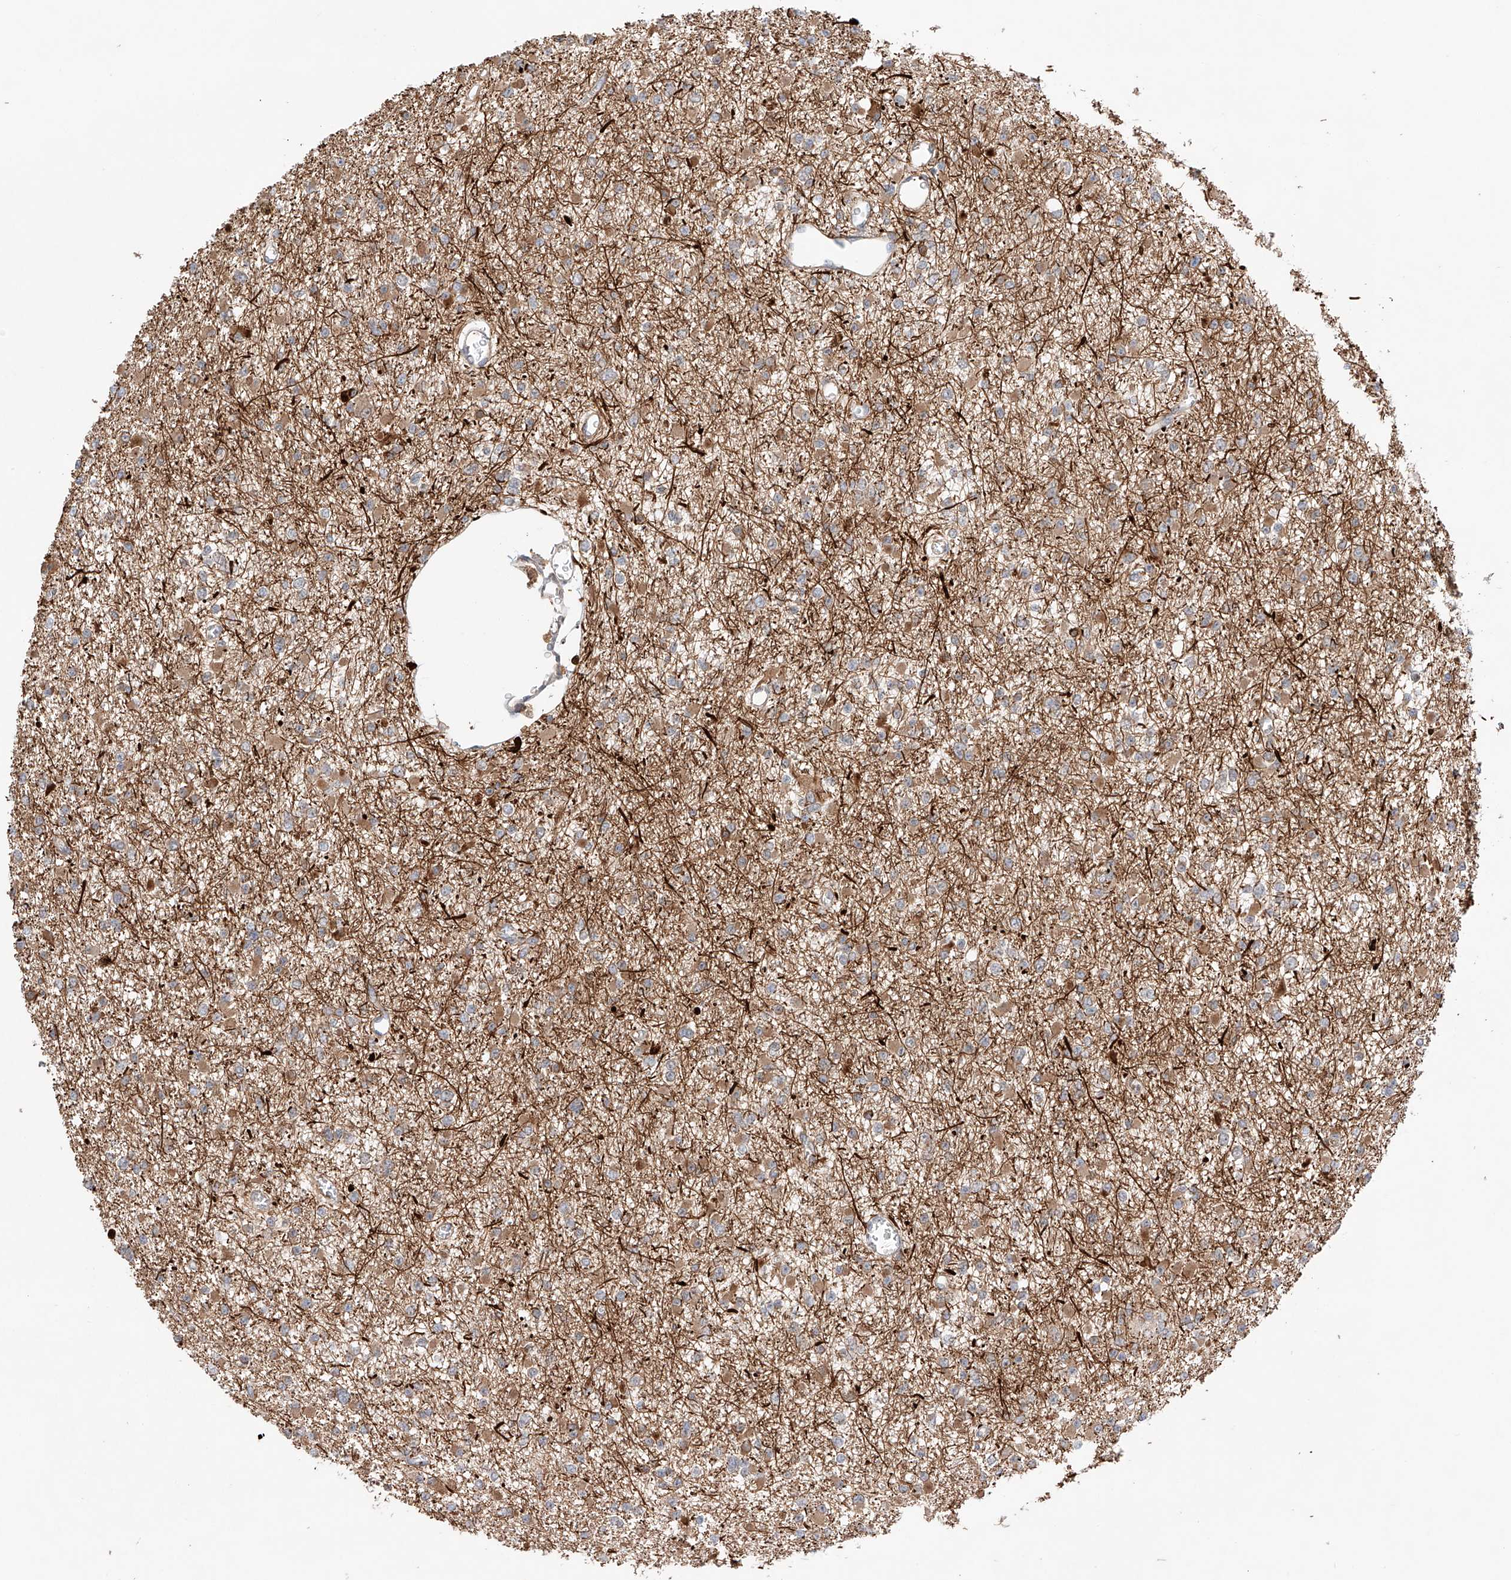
{"staining": {"intensity": "weak", "quantity": "25%-75%", "location": "cytoplasmic/membranous"}, "tissue": "glioma", "cell_type": "Tumor cells", "image_type": "cancer", "snomed": [{"axis": "morphology", "description": "Glioma, malignant, Low grade"}, {"axis": "topography", "description": "Brain"}], "caption": "There is low levels of weak cytoplasmic/membranous staining in tumor cells of low-grade glioma (malignant), as demonstrated by immunohistochemical staining (brown color).", "gene": "IGSF22", "patient": {"sex": "female", "age": 22}}